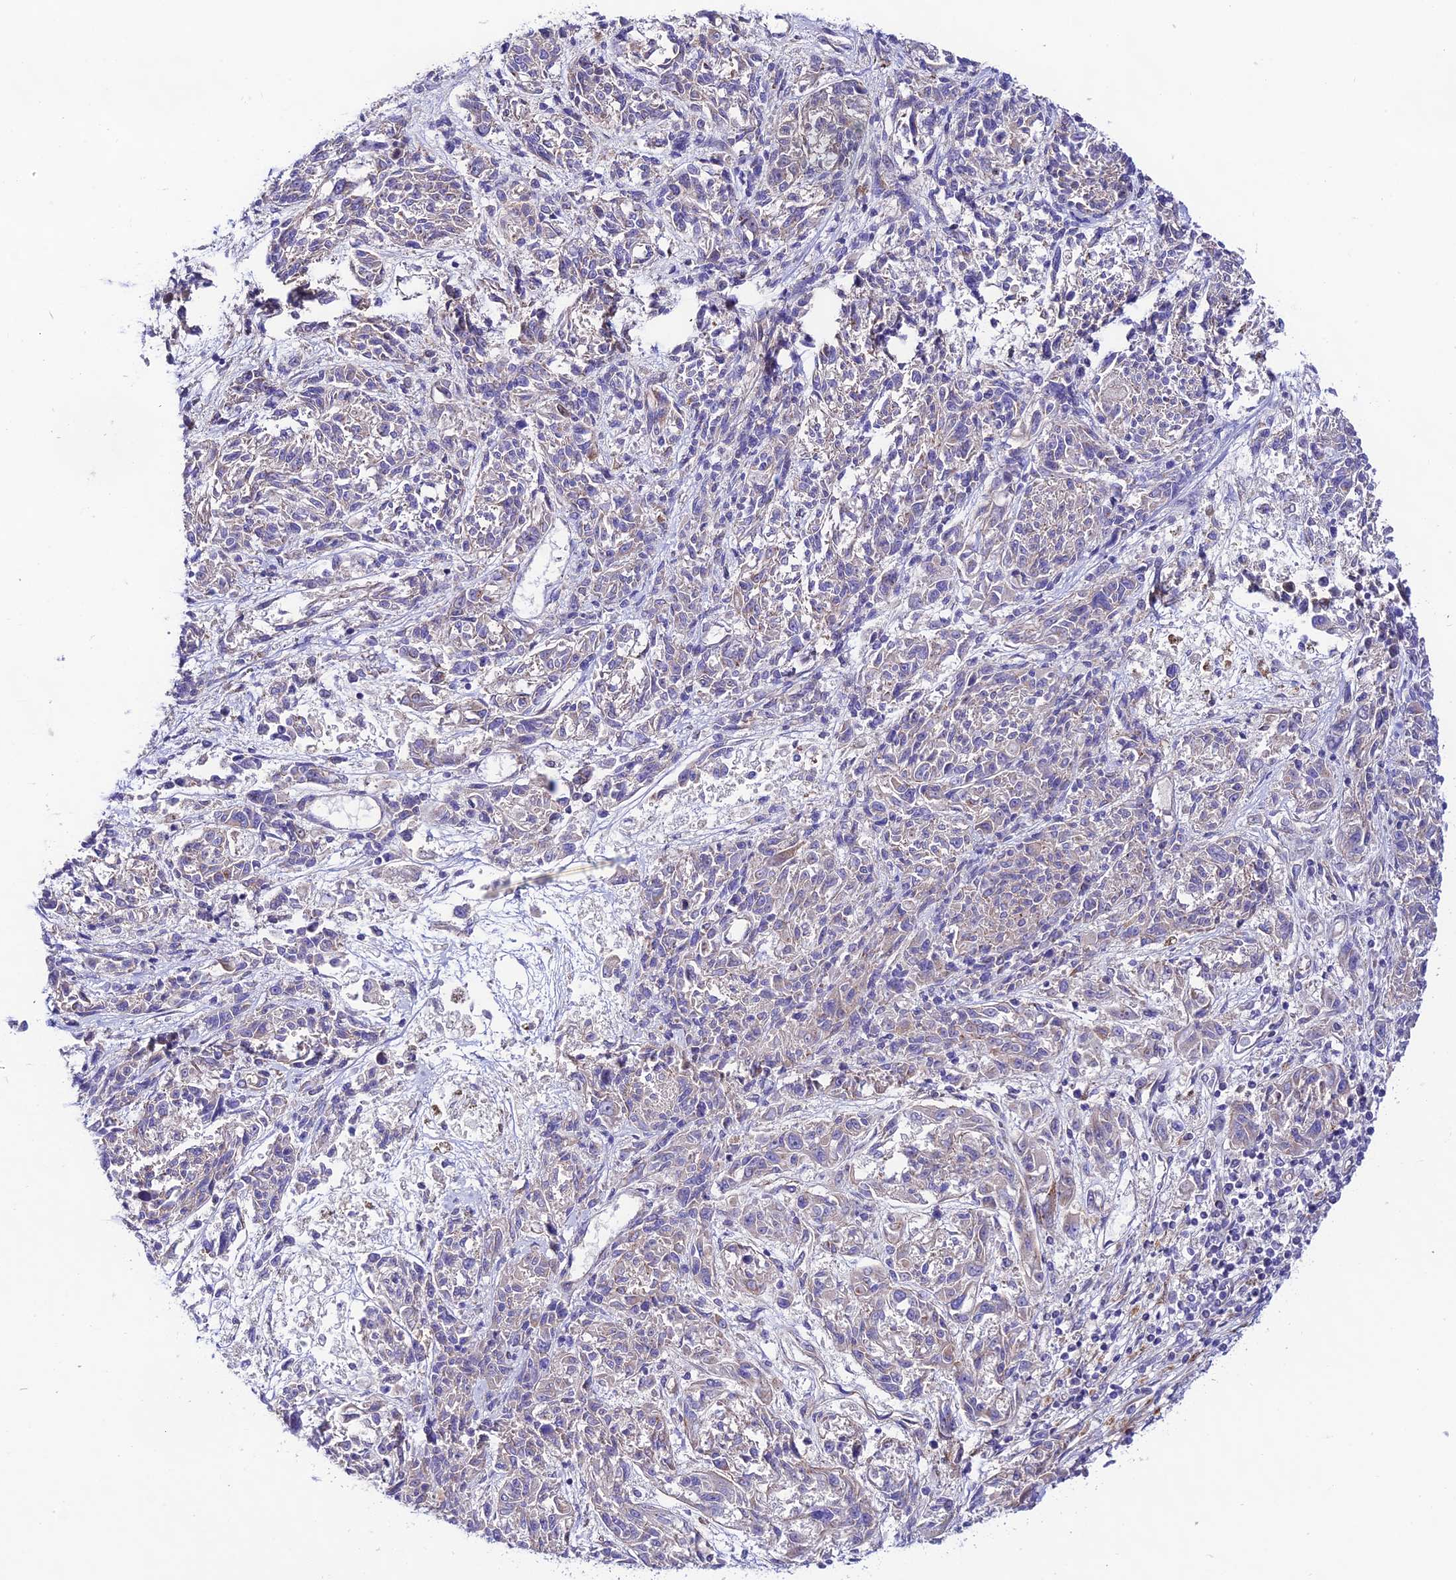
{"staining": {"intensity": "negative", "quantity": "none", "location": "none"}, "tissue": "melanoma", "cell_type": "Tumor cells", "image_type": "cancer", "snomed": [{"axis": "morphology", "description": "Malignant melanoma, NOS"}, {"axis": "topography", "description": "Skin"}], "caption": "Micrograph shows no significant protein staining in tumor cells of melanoma.", "gene": "LACTB2", "patient": {"sex": "male", "age": 53}}